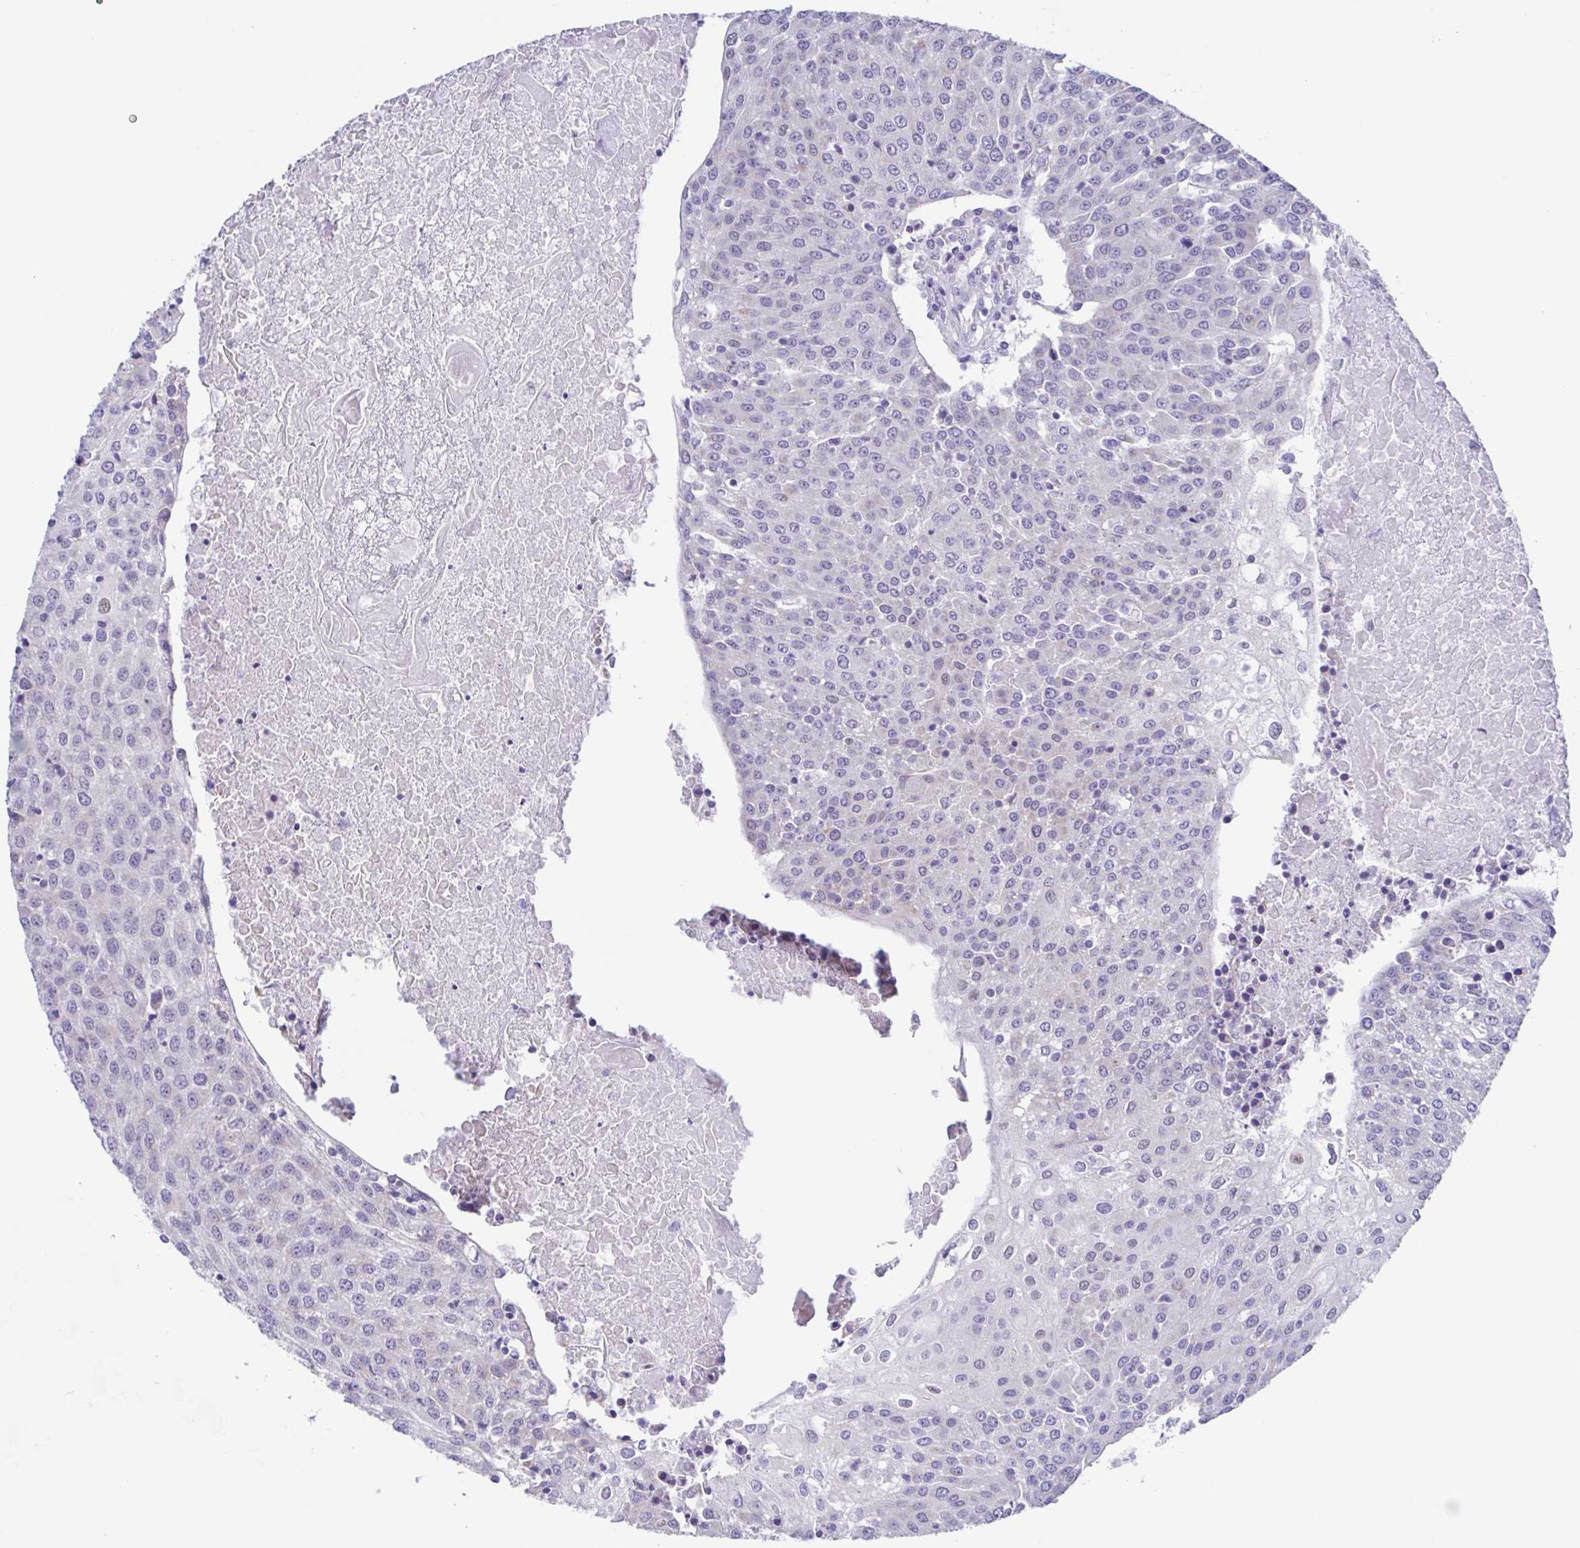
{"staining": {"intensity": "negative", "quantity": "none", "location": "none"}, "tissue": "urothelial cancer", "cell_type": "Tumor cells", "image_type": "cancer", "snomed": [{"axis": "morphology", "description": "Urothelial carcinoma, High grade"}, {"axis": "topography", "description": "Urinary bladder"}], "caption": "This is an immunohistochemistry (IHC) micrograph of urothelial carcinoma (high-grade). There is no positivity in tumor cells.", "gene": "PBOV1", "patient": {"sex": "female", "age": 85}}